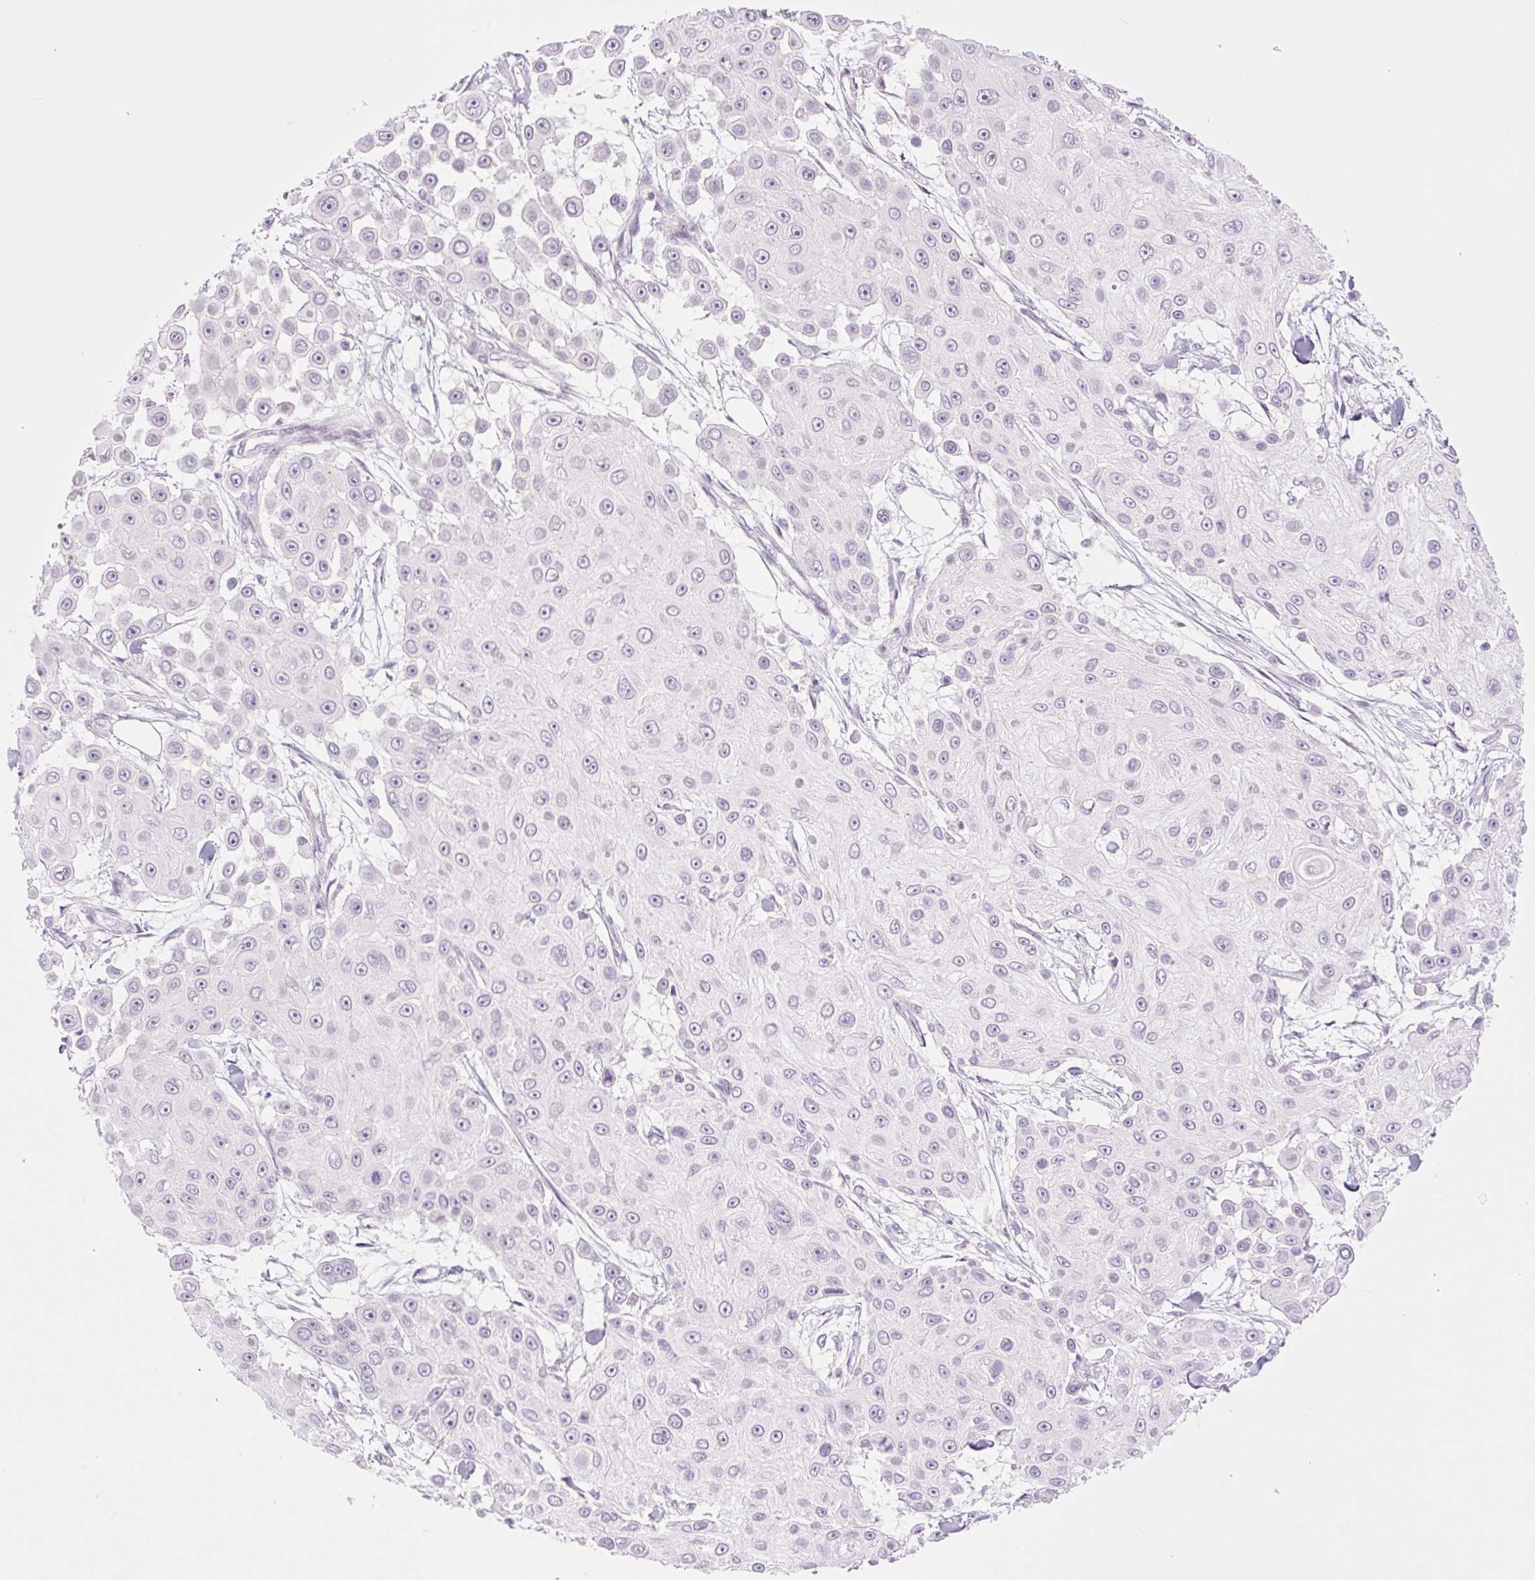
{"staining": {"intensity": "negative", "quantity": "none", "location": "none"}, "tissue": "skin cancer", "cell_type": "Tumor cells", "image_type": "cancer", "snomed": [{"axis": "morphology", "description": "Squamous cell carcinoma, NOS"}, {"axis": "topography", "description": "Skin"}], "caption": "Immunohistochemistry micrograph of human skin cancer stained for a protein (brown), which displays no positivity in tumor cells.", "gene": "TBX15", "patient": {"sex": "male", "age": 67}}